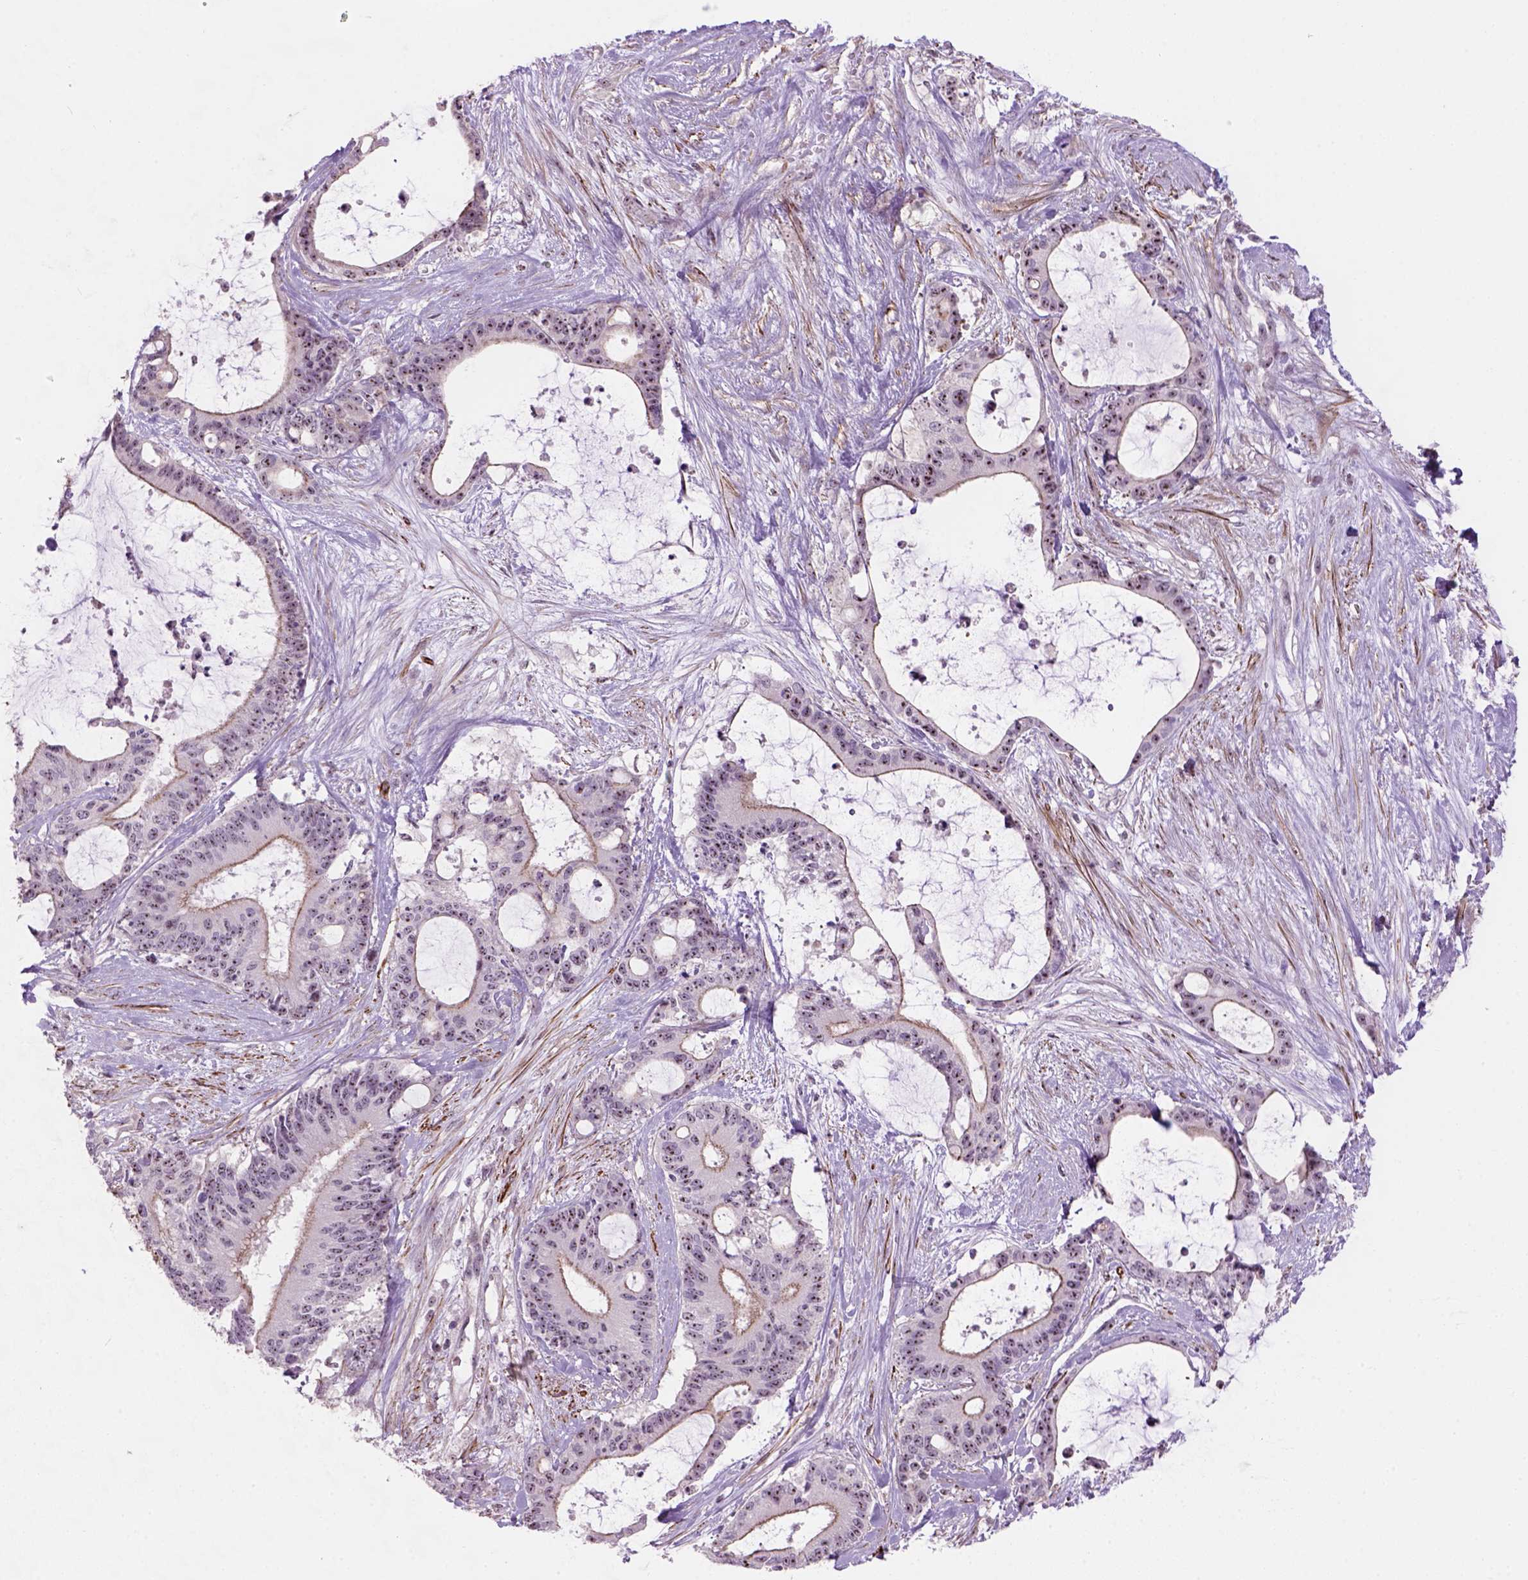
{"staining": {"intensity": "moderate", "quantity": ">75%", "location": "nuclear"}, "tissue": "liver cancer", "cell_type": "Tumor cells", "image_type": "cancer", "snomed": [{"axis": "morphology", "description": "Normal tissue, NOS"}, {"axis": "morphology", "description": "Cholangiocarcinoma"}, {"axis": "topography", "description": "Liver"}, {"axis": "topography", "description": "Peripheral nerve tissue"}], "caption": "Immunohistochemistry (IHC) staining of liver cancer, which demonstrates medium levels of moderate nuclear staining in about >75% of tumor cells indicating moderate nuclear protein positivity. The staining was performed using DAB (3,3'-diaminobenzidine) (brown) for protein detection and nuclei were counterstained in hematoxylin (blue).", "gene": "RRS1", "patient": {"sex": "female", "age": 73}}